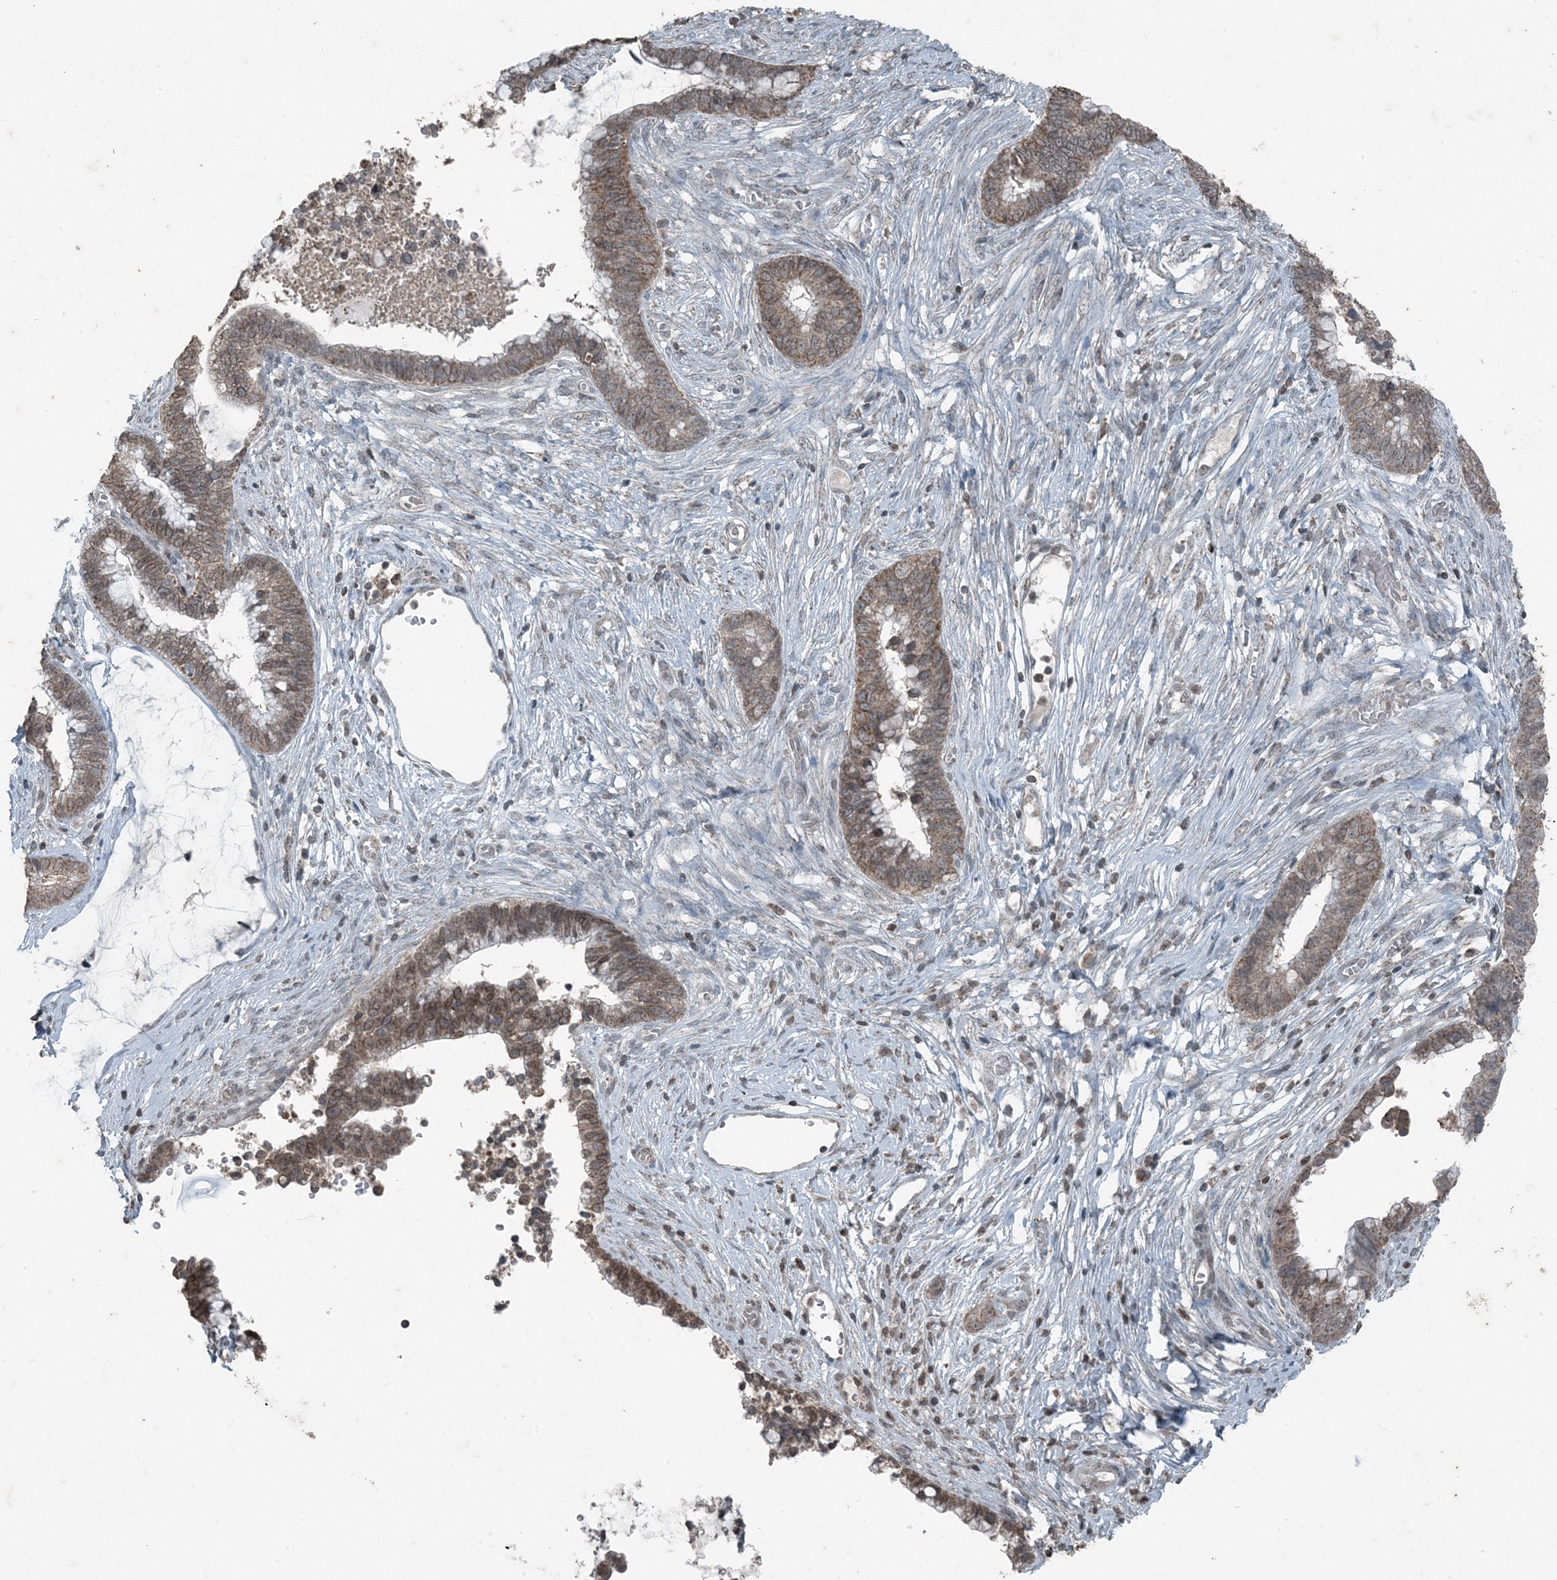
{"staining": {"intensity": "moderate", "quantity": ">75%", "location": "cytoplasmic/membranous,nuclear"}, "tissue": "cervical cancer", "cell_type": "Tumor cells", "image_type": "cancer", "snomed": [{"axis": "morphology", "description": "Adenocarcinoma, NOS"}, {"axis": "topography", "description": "Cervix"}], "caption": "High-magnification brightfield microscopy of cervical cancer stained with DAB (3,3'-diaminobenzidine) (brown) and counterstained with hematoxylin (blue). tumor cells exhibit moderate cytoplasmic/membranous and nuclear positivity is present in approximately>75% of cells.", "gene": "GNL1", "patient": {"sex": "female", "age": 44}}